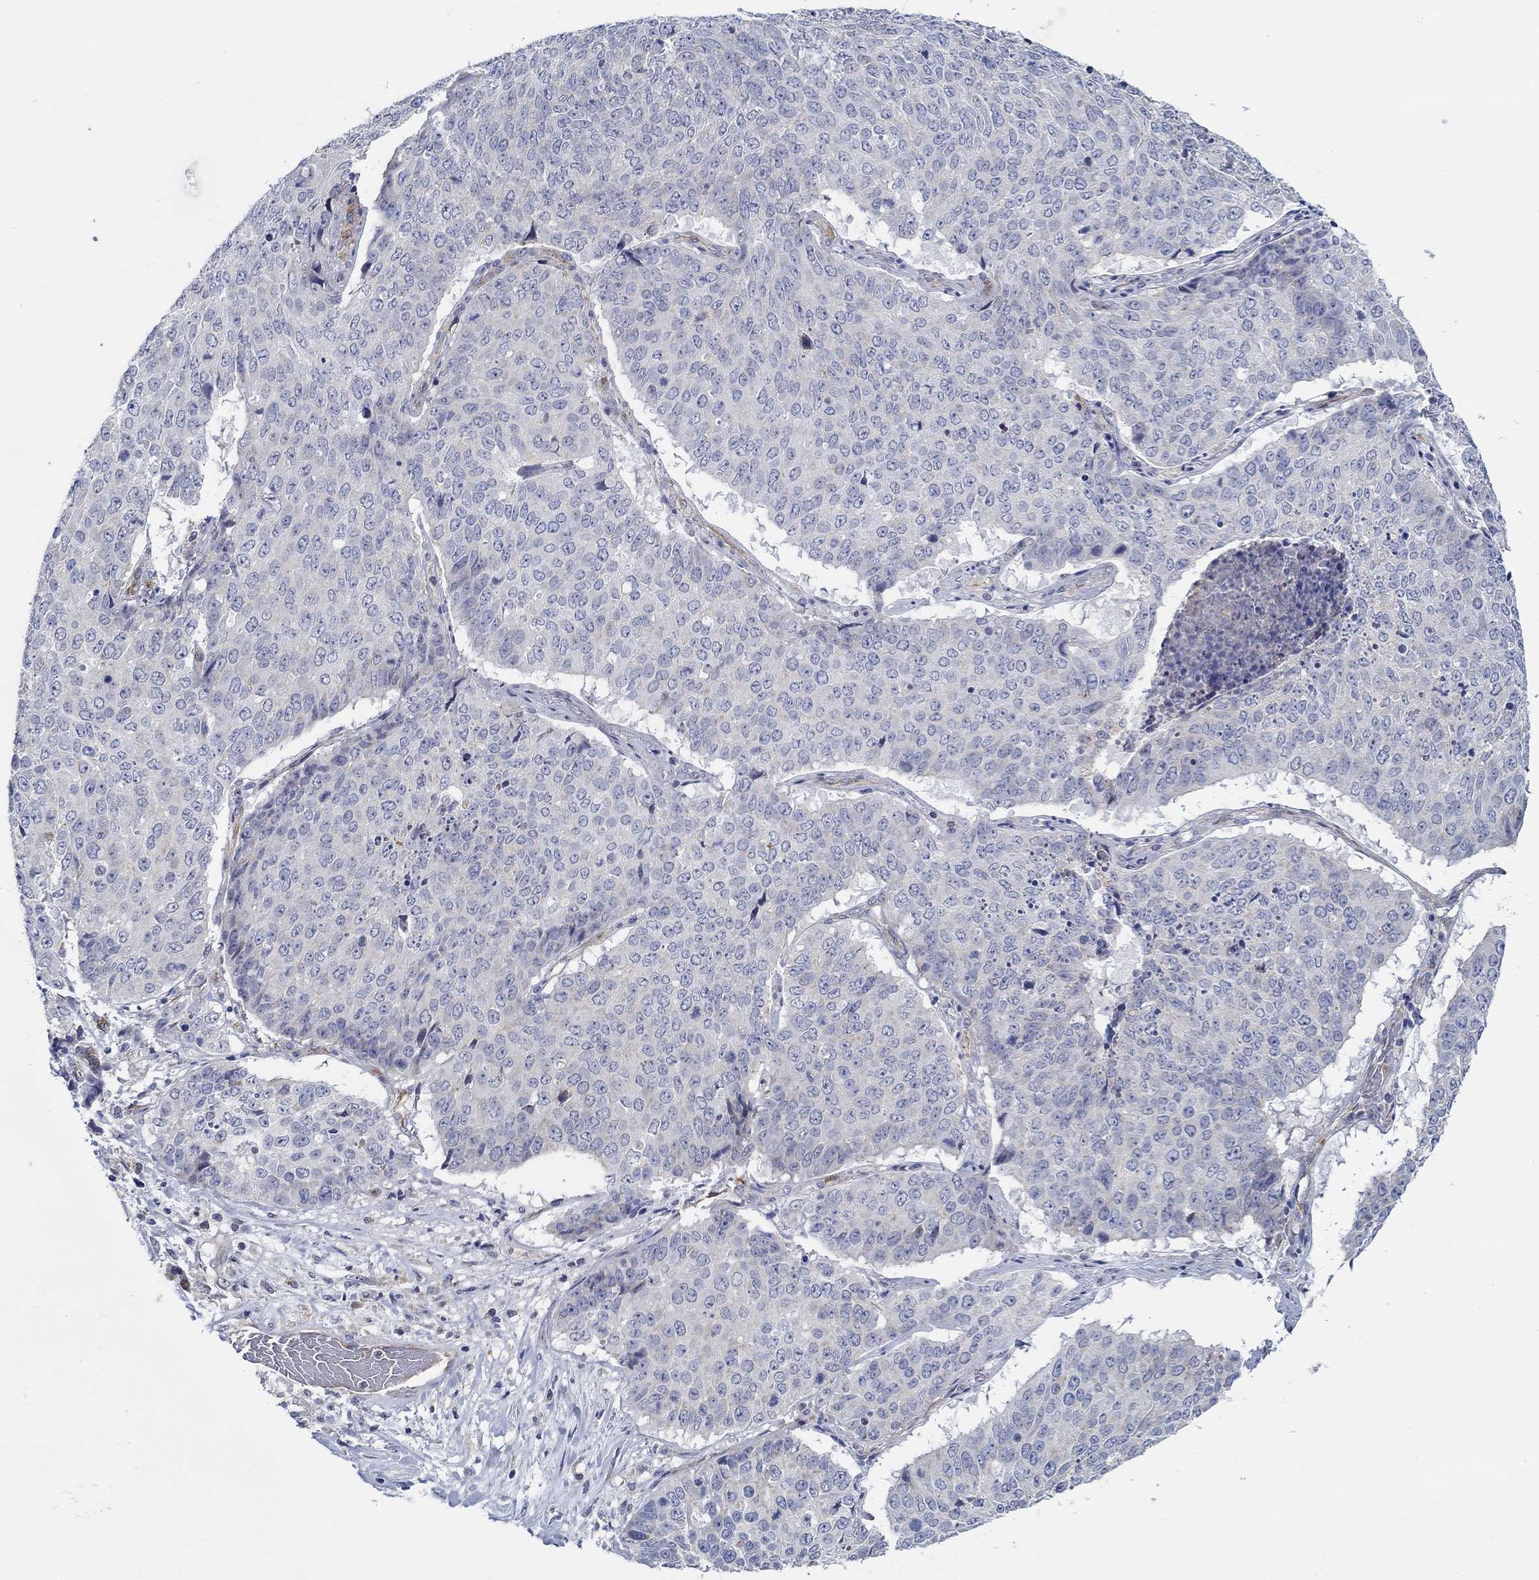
{"staining": {"intensity": "negative", "quantity": "none", "location": "none"}, "tissue": "lung cancer", "cell_type": "Tumor cells", "image_type": "cancer", "snomed": [{"axis": "morphology", "description": "Normal tissue, NOS"}, {"axis": "morphology", "description": "Squamous cell carcinoma, NOS"}, {"axis": "topography", "description": "Bronchus"}, {"axis": "topography", "description": "Lung"}], "caption": "The photomicrograph reveals no staining of tumor cells in lung cancer.", "gene": "CFAP61", "patient": {"sex": "male", "age": 64}}